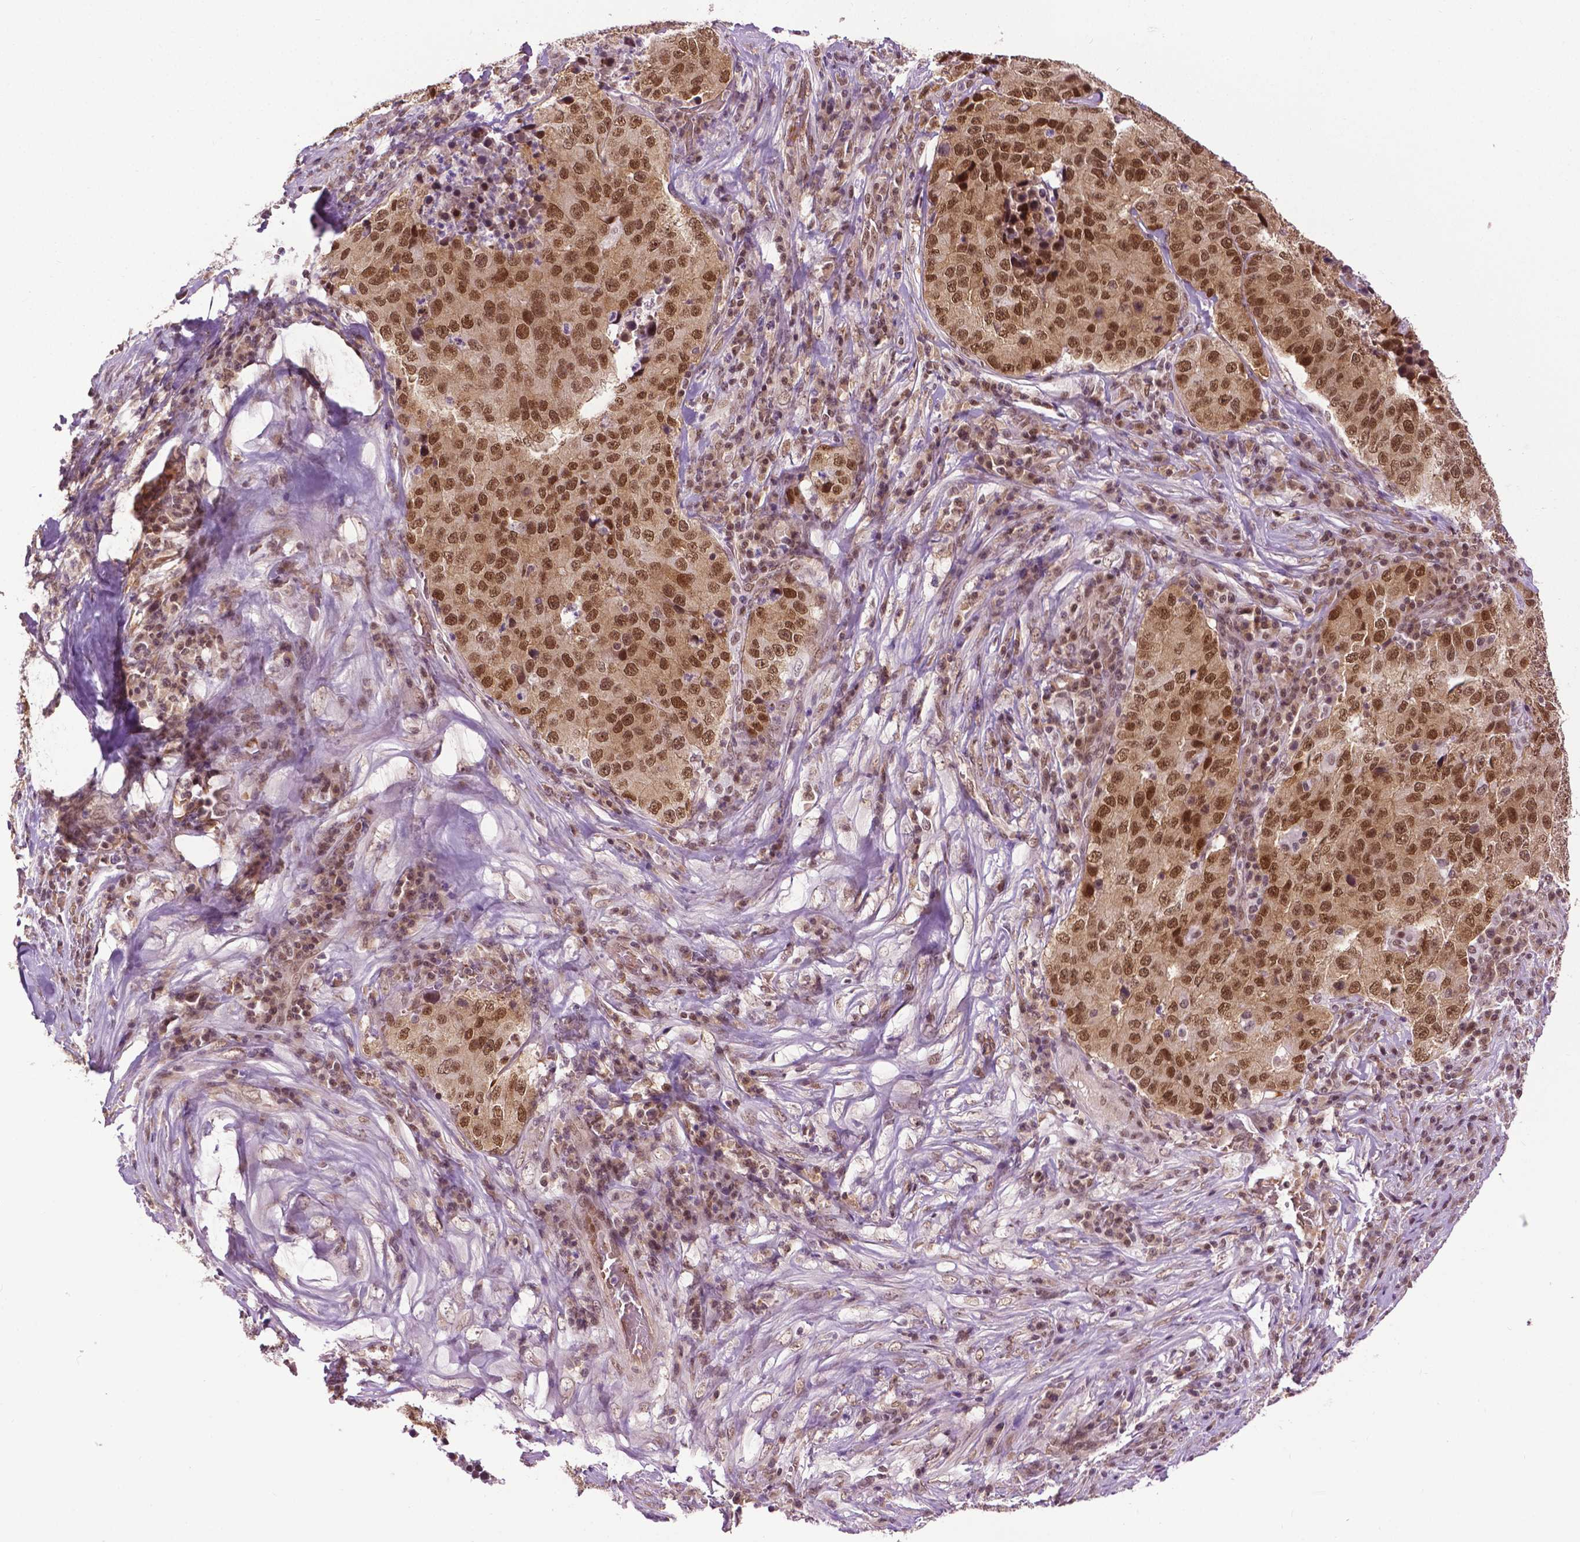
{"staining": {"intensity": "moderate", "quantity": ">75%", "location": "nuclear"}, "tissue": "stomach cancer", "cell_type": "Tumor cells", "image_type": "cancer", "snomed": [{"axis": "morphology", "description": "Adenocarcinoma, NOS"}, {"axis": "topography", "description": "Stomach"}], "caption": "Human stomach cancer (adenocarcinoma) stained with a protein marker reveals moderate staining in tumor cells.", "gene": "UBQLN4", "patient": {"sex": "male", "age": 71}}